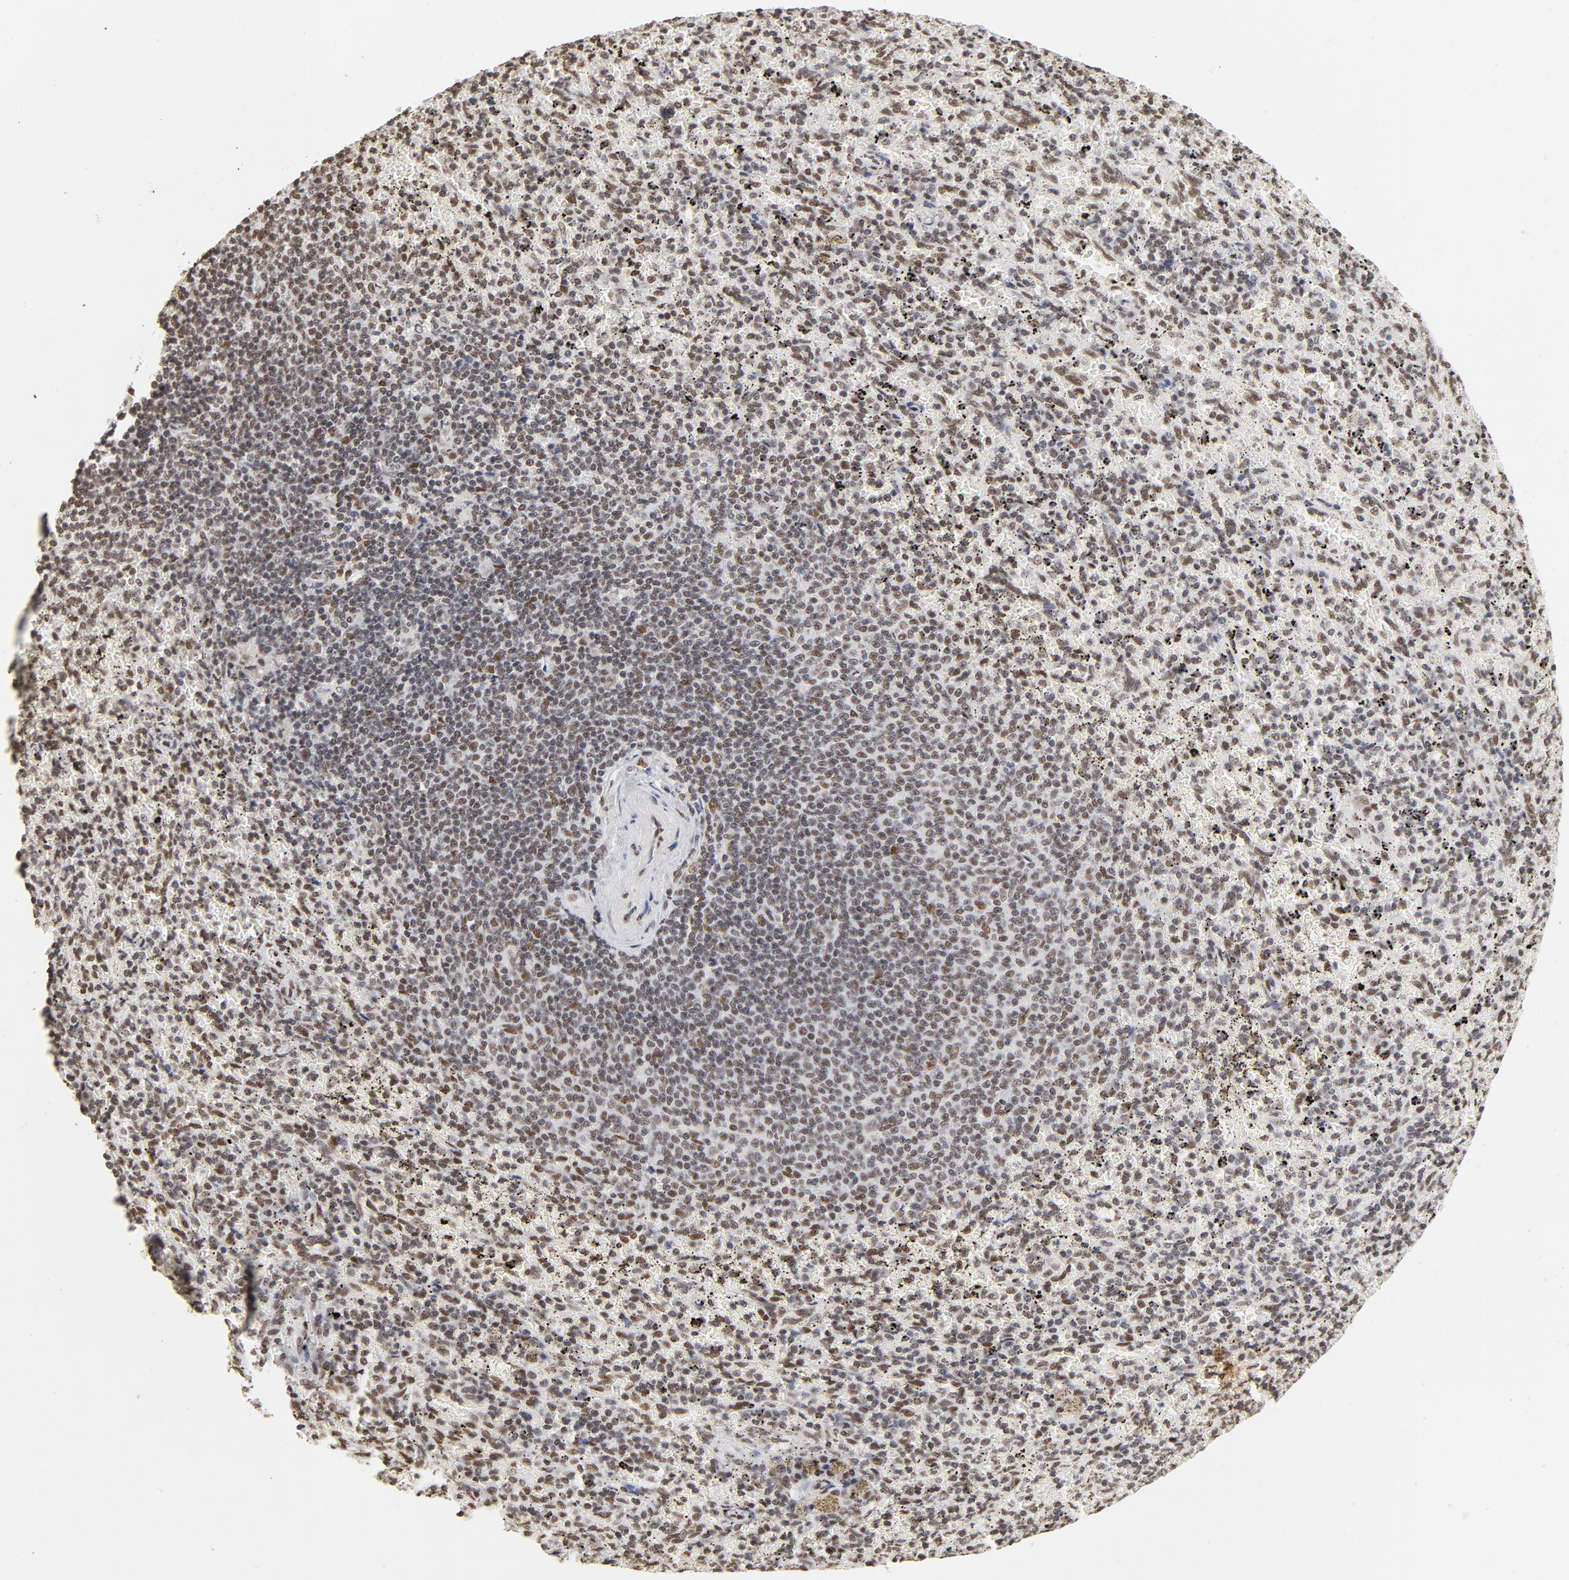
{"staining": {"intensity": "moderate", "quantity": ">75%", "location": "nuclear"}, "tissue": "spleen", "cell_type": "Cells in red pulp", "image_type": "normal", "snomed": [{"axis": "morphology", "description": "Normal tissue, NOS"}, {"axis": "topography", "description": "Spleen"}], "caption": "IHC histopathology image of benign spleen: spleen stained using immunohistochemistry (IHC) displays medium levels of moderate protein expression localized specifically in the nuclear of cells in red pulp, appearing as a nuclear brown color.", "gene": "TP53BP1", "patient": {"sex": "female", "age": 43}}